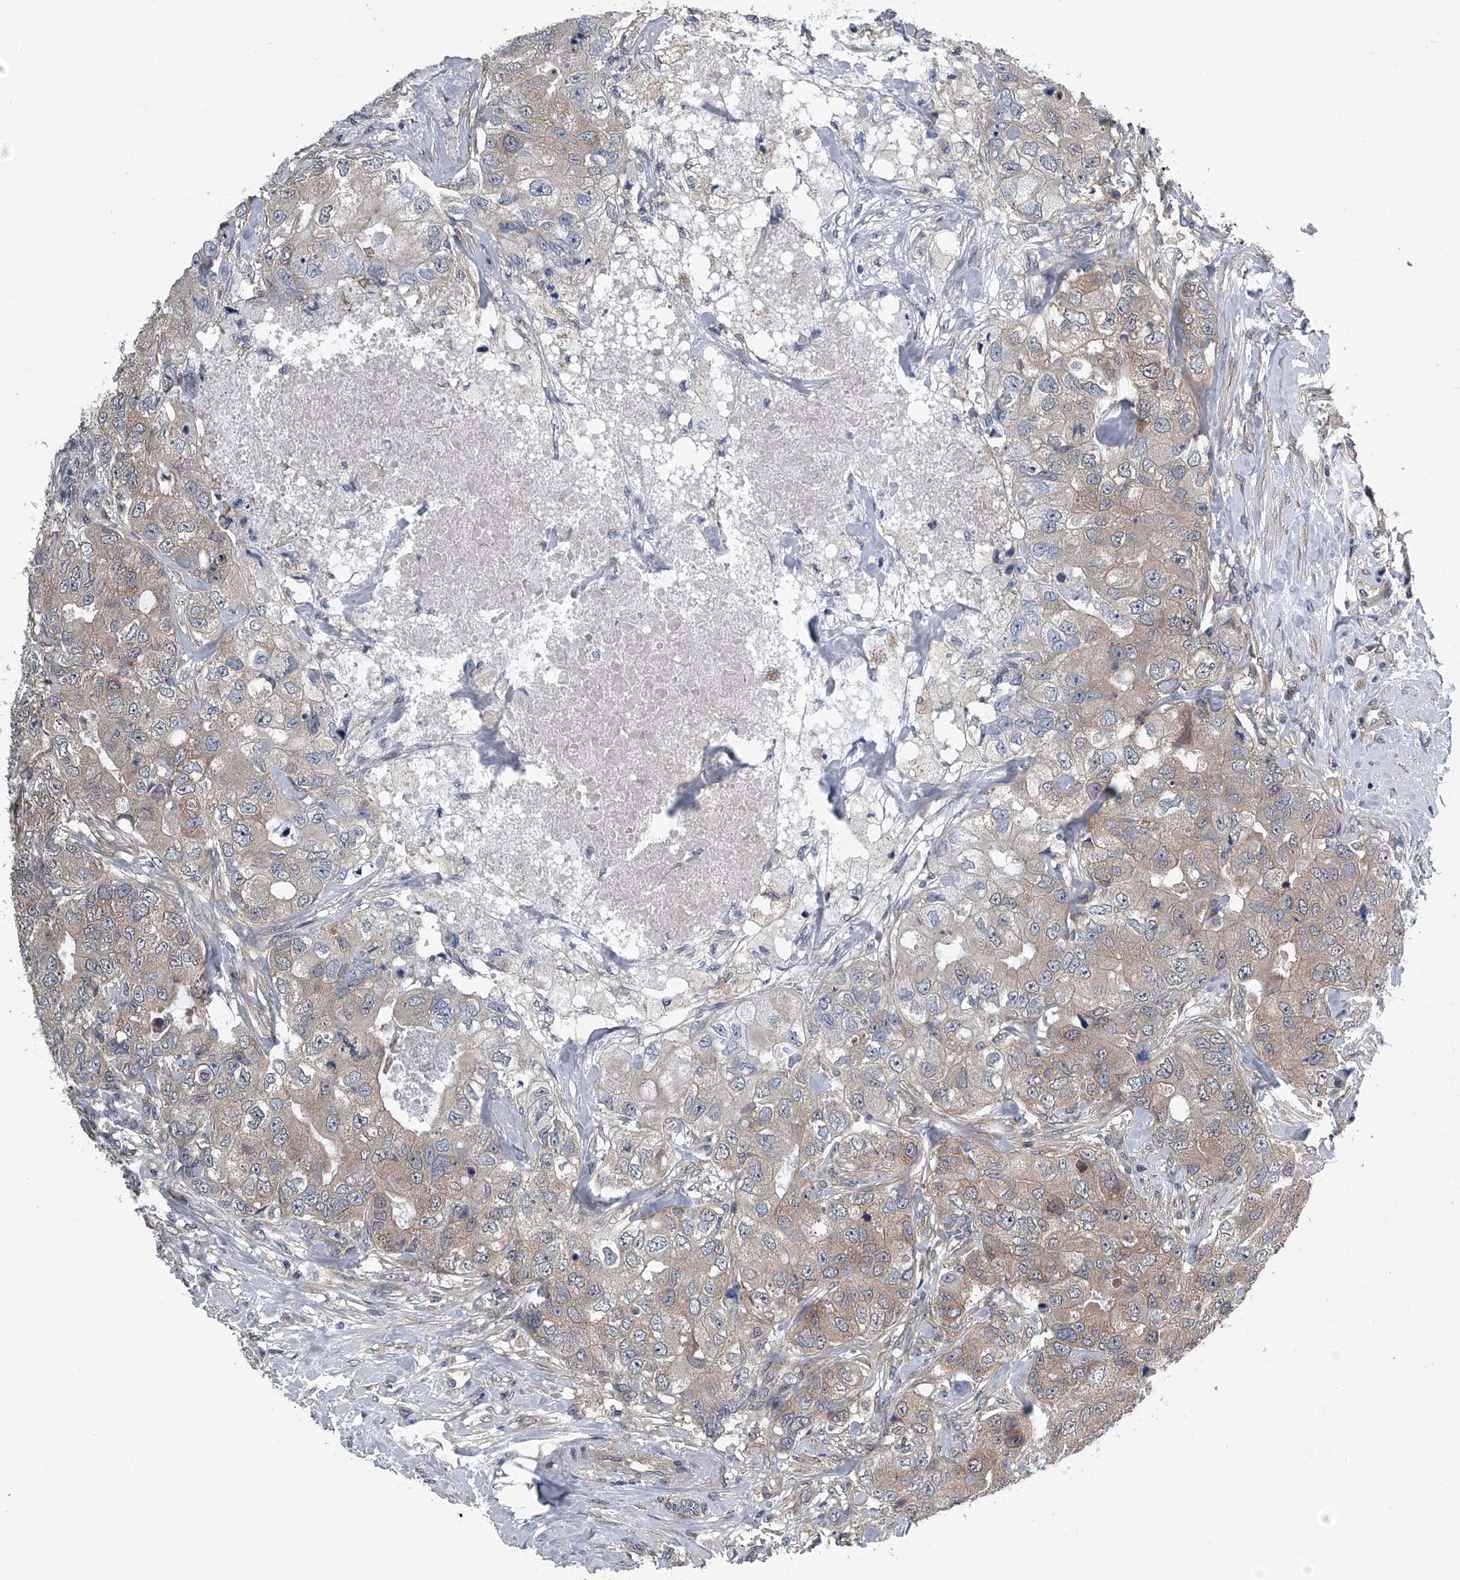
{"staining": {"intensity": "weak", "quantity": ">75%", "location": "cytoplasmic/membranous"}, "tissue": "breast cancer", "cell_type": "Tumor cells", "image_type": "cancer", "snomed": [{"axis": "morphology", "description": "Duct carcinoma"}, {"axis": "topography", "description": "Breast"}], "caption": "Breast cancer stained with DAB (3,3'-diaminobenzidine) immunohistochemistry (IHC) shows low levels of weak cytoplasmic/membranous expression in about >75% of tumor cells. (DAB = brown stain, brightfield microscopy at high magnification).", "gene": "PPP2R5D", "patient": {"sex": "female", "age": 62}}